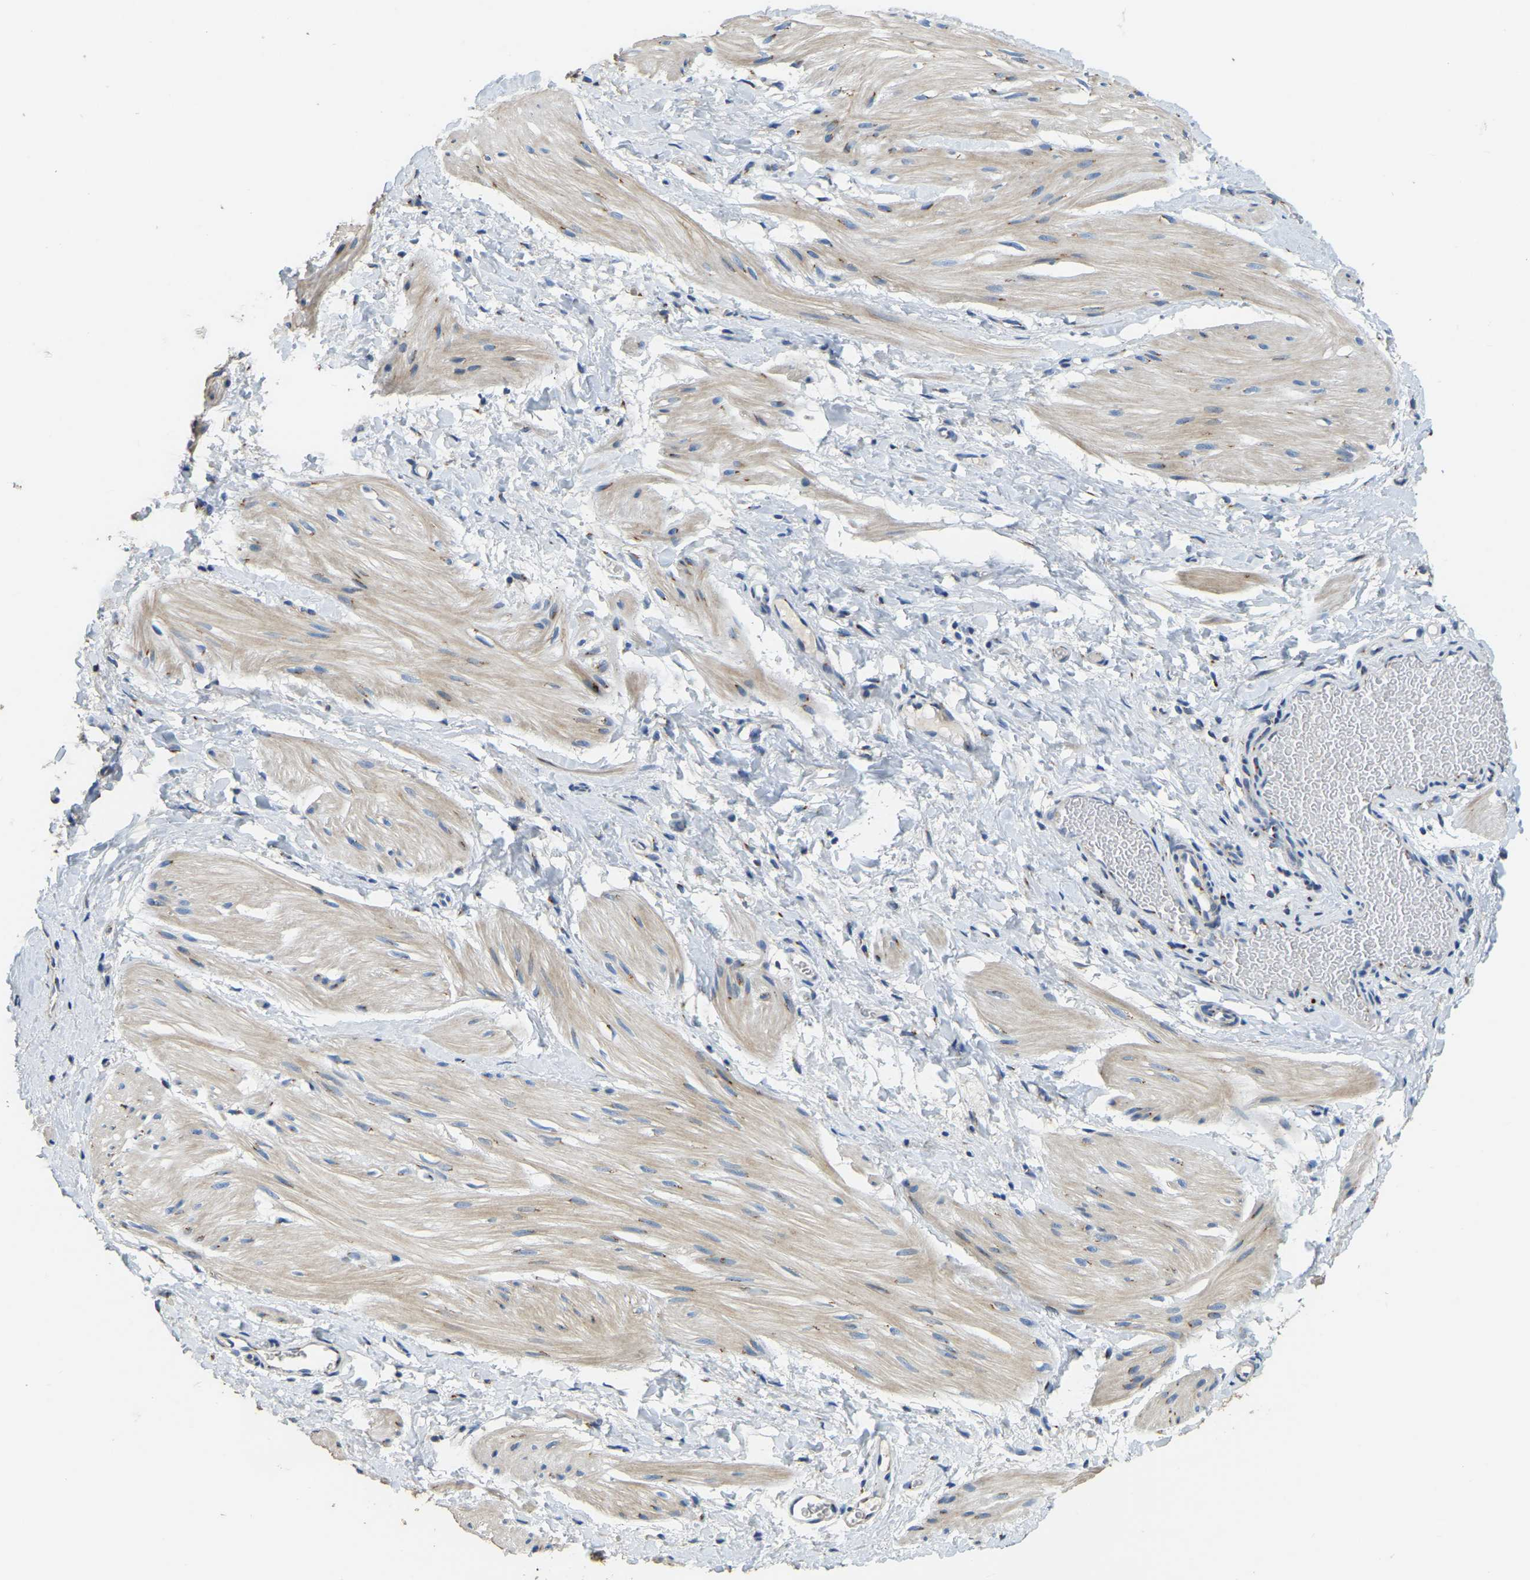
{"staining": {"intensity": "weak", "quantity": ">75%", "location": "cytoplasmic/membranous"}, "tissue": "smooth muscle", "cell_type": "Smooth muscle cells", "image_type": "normal", "snomed": [{"axis": "morphology", "description": "Normal tissue, NOS"}, {"axis": "topography", "description": "Smooth muscle"}], "caption": "Protein staining by immunohistochemistry displays weak cytoplasmic/membranous positivity in about >75% of smooth muscle cells in unremarkable smooth muscle. The protein is shown in brown color, while the nuclei are stained blue.", "gene": "FAM174A", "patient": {"sex": "male", "age": 16}}